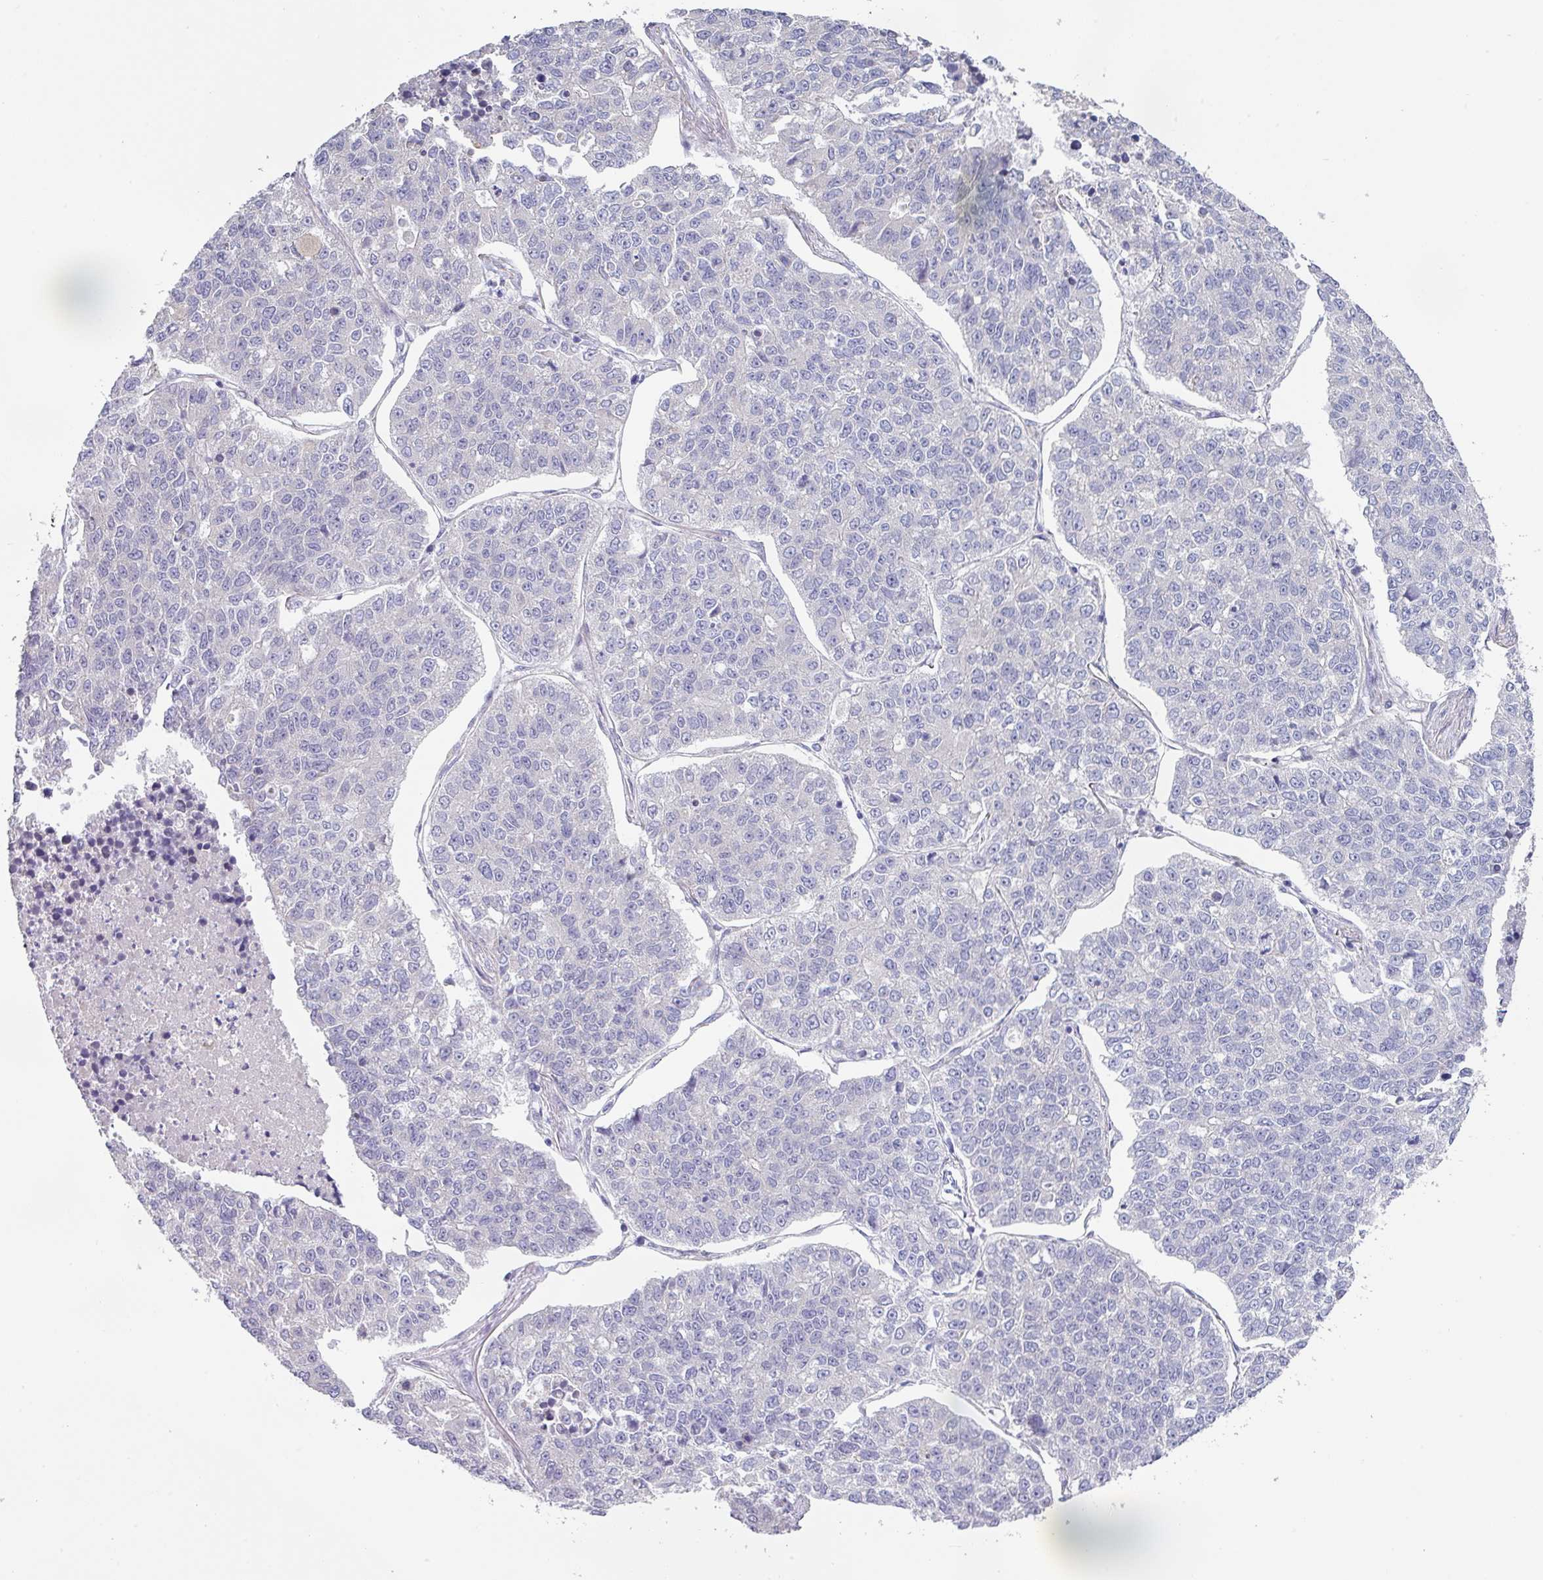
{"staining": {"intensity": "negative", "quantity": "none", "location": "none"}, "tissue": "lung cancer", "cell_type": "Tumor cells", "image_type": "cancer", "snomed": [{"axis": "morphology", "description": "Adenocarcinoma, NOS"}, {"axis": "topography", "description": "Lung"}], "caption": "Immunohistochemistry (IHC) image of neoplastic tissue: lung adenocarcinoma stained with DAB displays no significant protein expression in tumor cells.", "gene": "TMED5", "patient": {"sex": "male", "age": 49}}